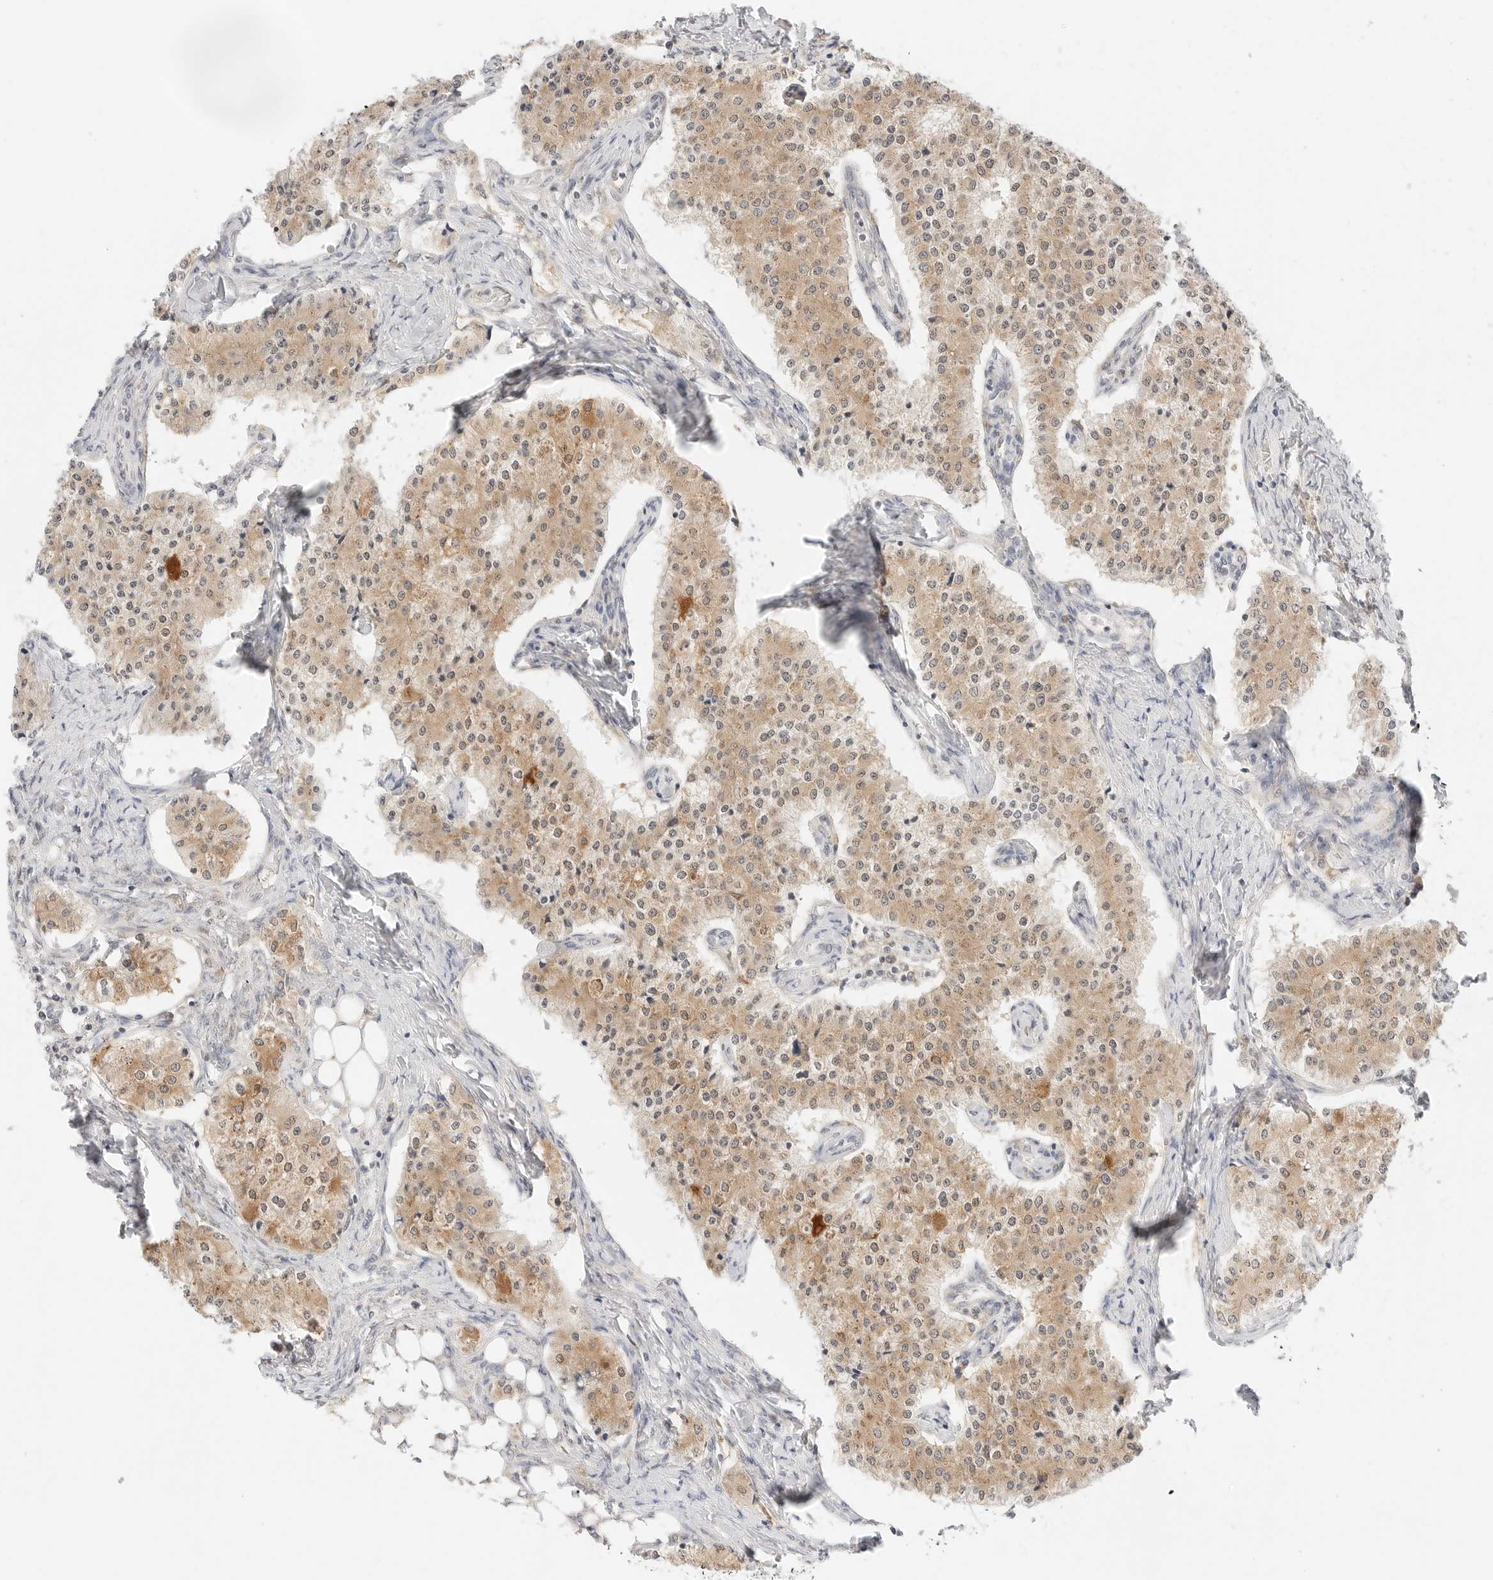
{"staining": {"intensity": "weak", "quantity": ">75%", "location": "cytoplasmic/membranous"}, "tissue": "carcinoid", "cell_type": "Tumor cells", "image_type": "cancer", "snomed": [{"axis": "morphology", "description": "Carcinoid, malignant, NOS"}, {"axis": "topography", "description": "Colon"}], "caption": "Carcinoid was stained to show a protein in brown. There is low levels of weak cytoplasmic/membranous positivity in about >75% of tumor cells.", "gene": "ERO1B", "patient": {"sex": "female", "age": 52}}